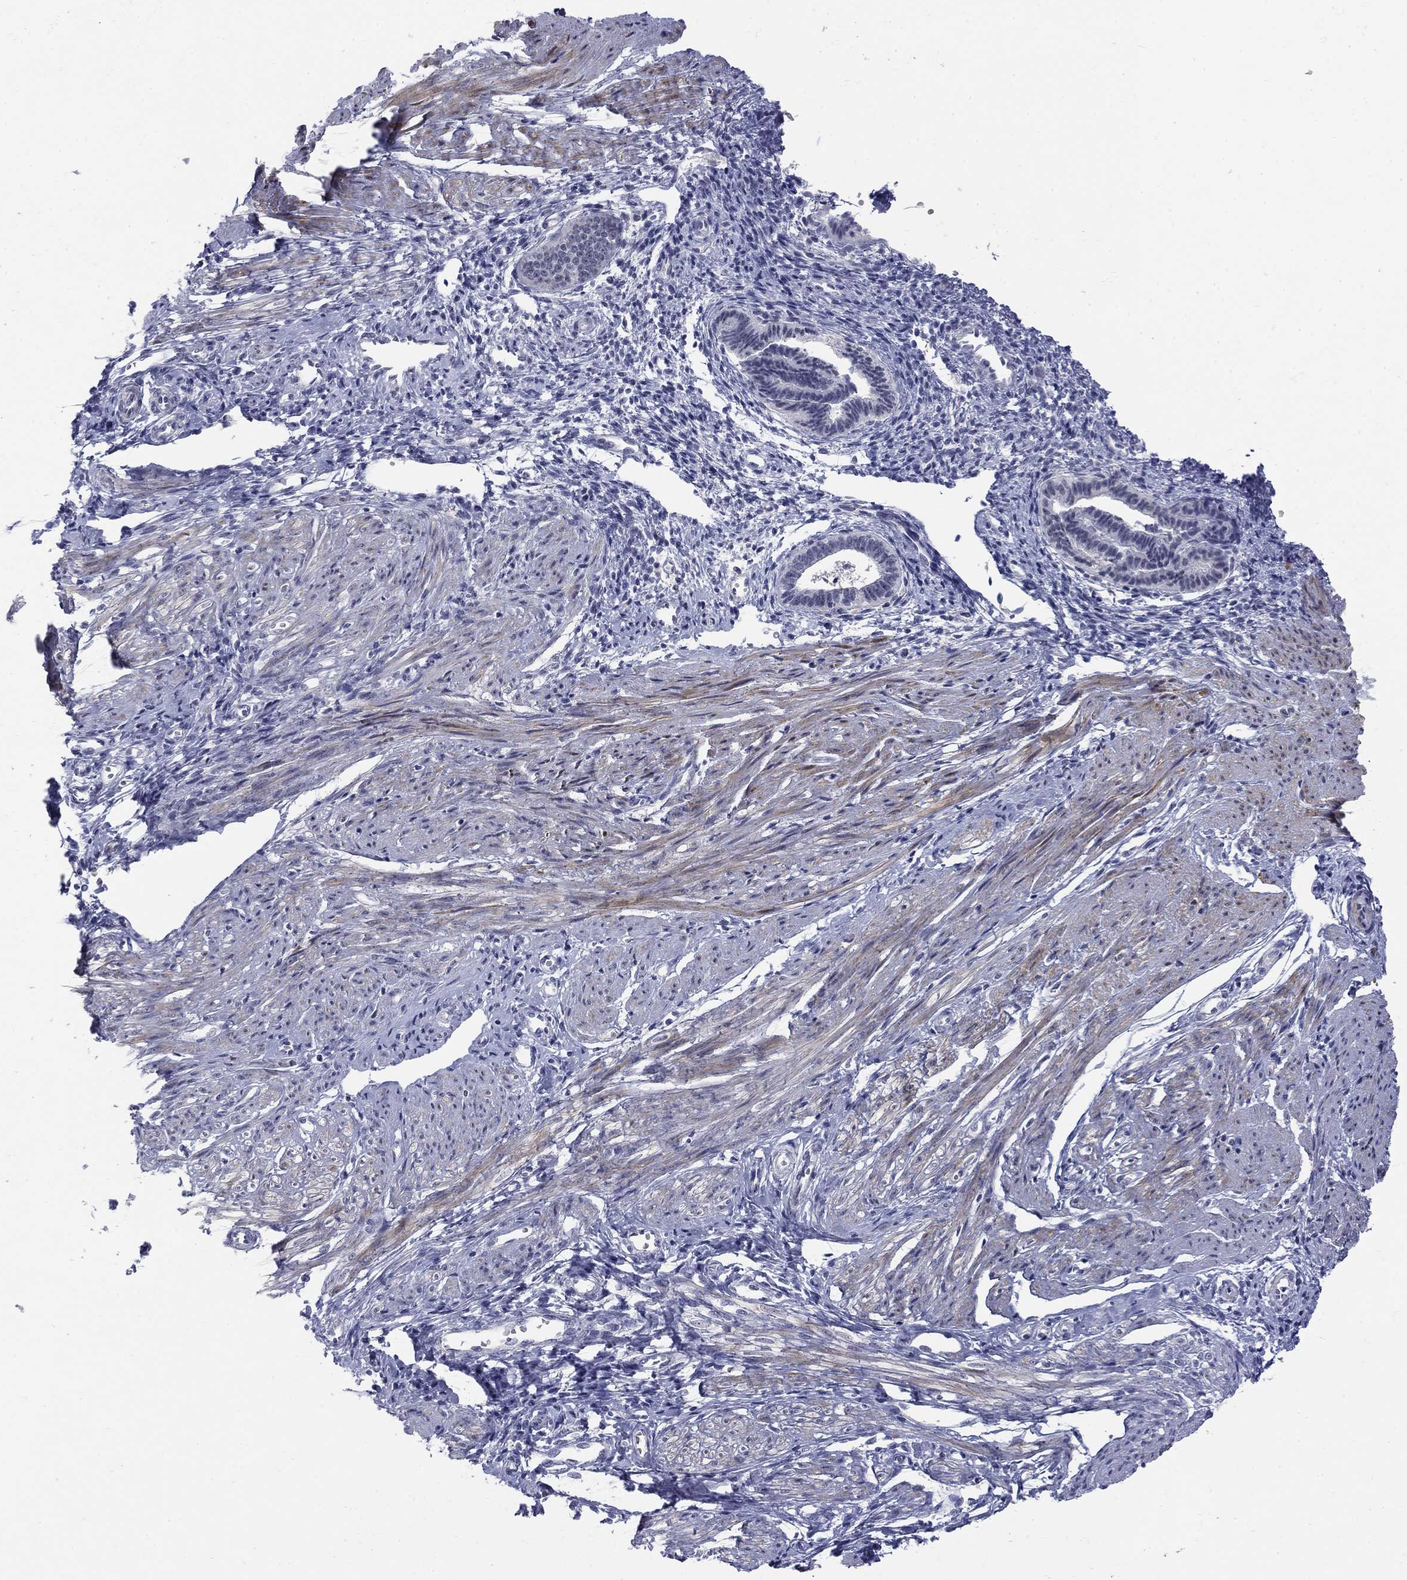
{"staining": {"intensity": "negative", "quantity": "none", "location": "none"}, "tissue": "endometrium", "cell_type": "Cells in endometrial stroma", "image_type": "normal", "snomed": [{"axis": "morphology", "description": "Normal tissue, NOS"}, {"axis": "topography", "description": "Cervix"}, {"axis": "topography", "description": "Endometrium"}], "caption": "Immunohistochemical staining of normal human endometrium displays no significant positivity in cells in endometrial stroma.", "gene": "TIGD4", "patient": {"sex": "female", "age": 37}}